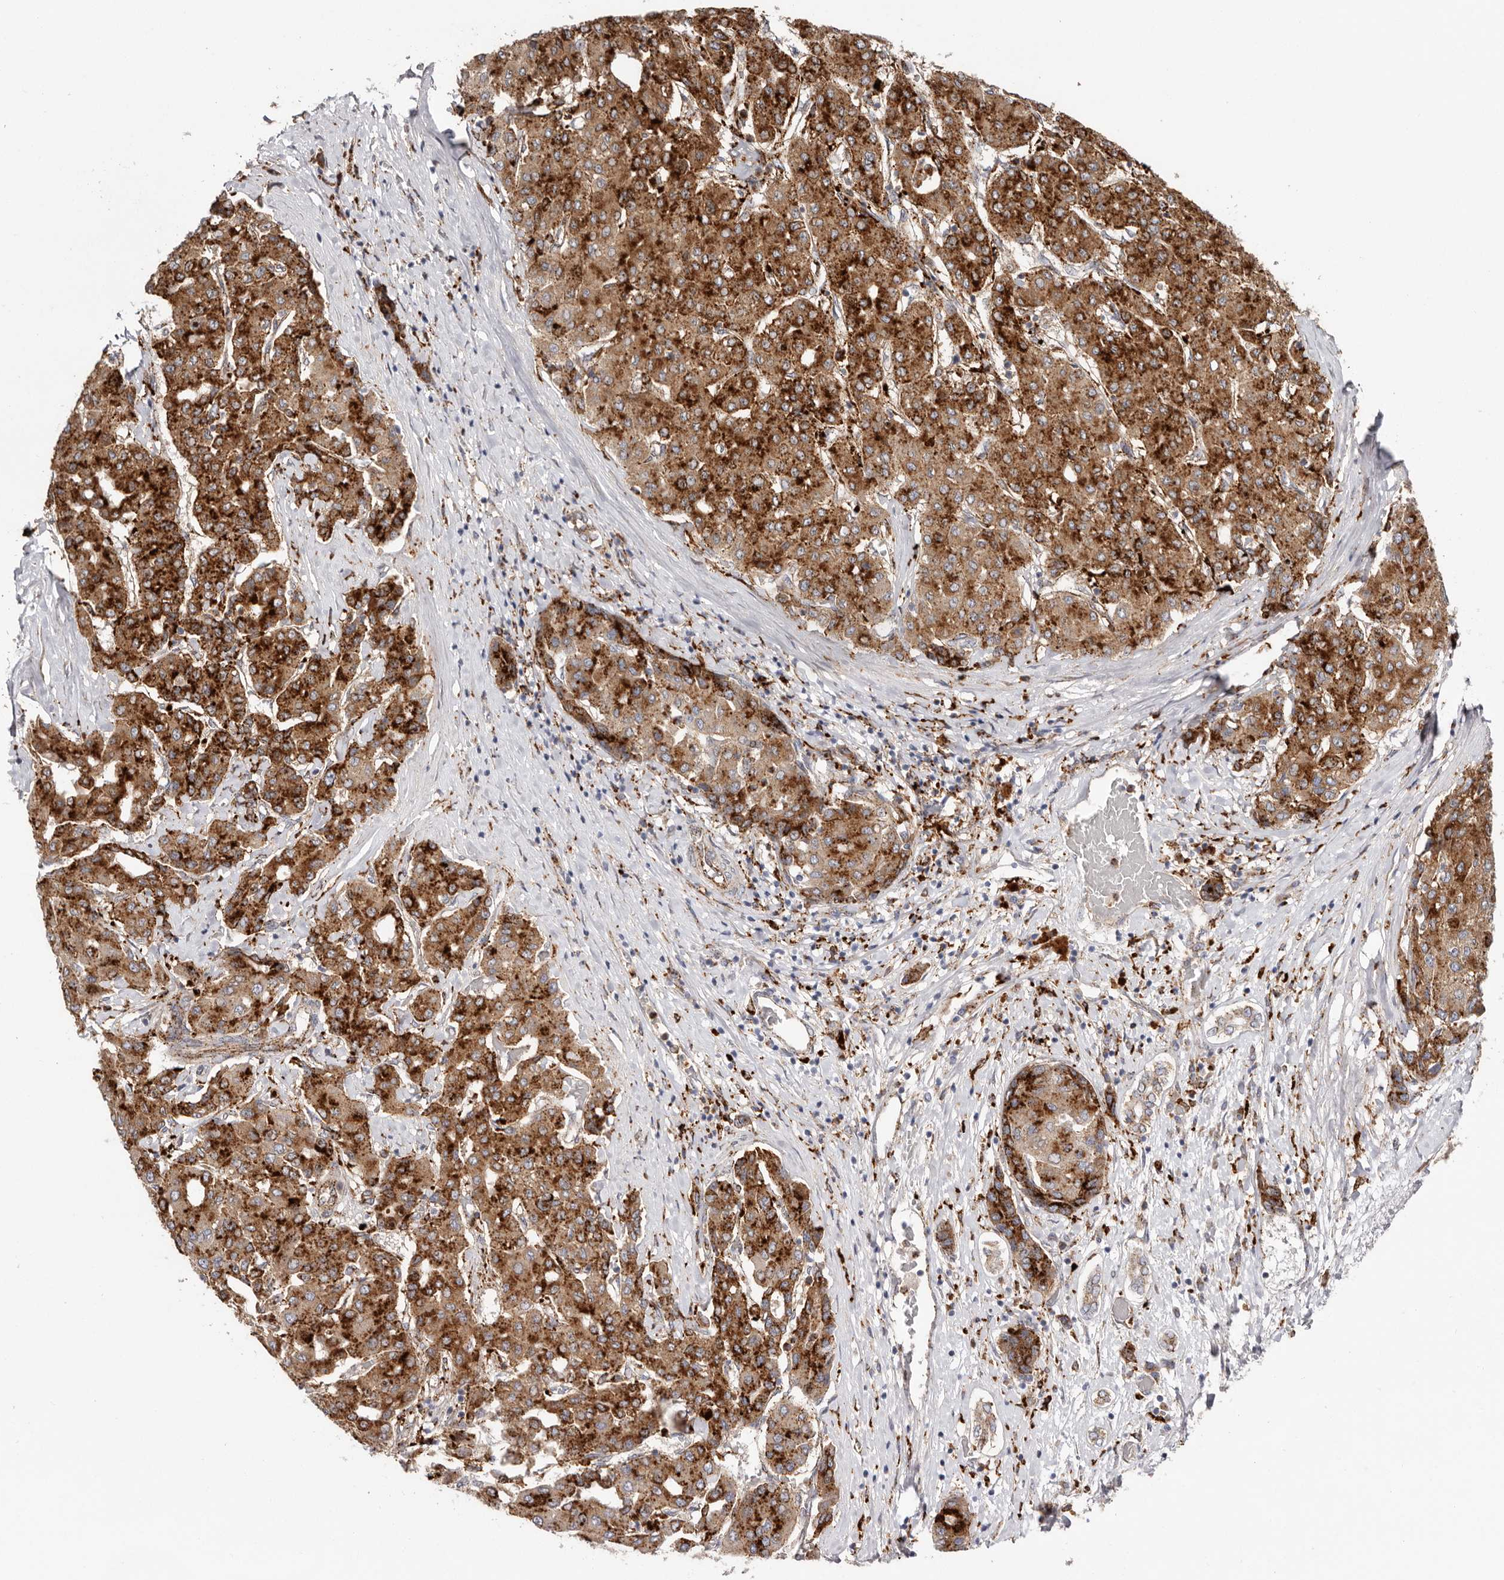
{"staining": {"intensity": "strong", "quantity": ">75%", "location": "cytoplasmic/membranous"}, "tissue": "liver cancer", "cell_type": "Tumor cells", "image_type": "cancer", "snomed": [{"axis": "morphology", "description": "Carcinoma, Hepatocellular, NOS"}, {"axis": "topography", "description": "Liver"}], "caption": "Immunohistochemical staining of liver hepatocellular carcinoma exhibits high levels of strong cytoplasmic/membranous staining in about >75% of tumor cells.", "gene": "GRN", "patient": {"sex": "male", "age": 65}}